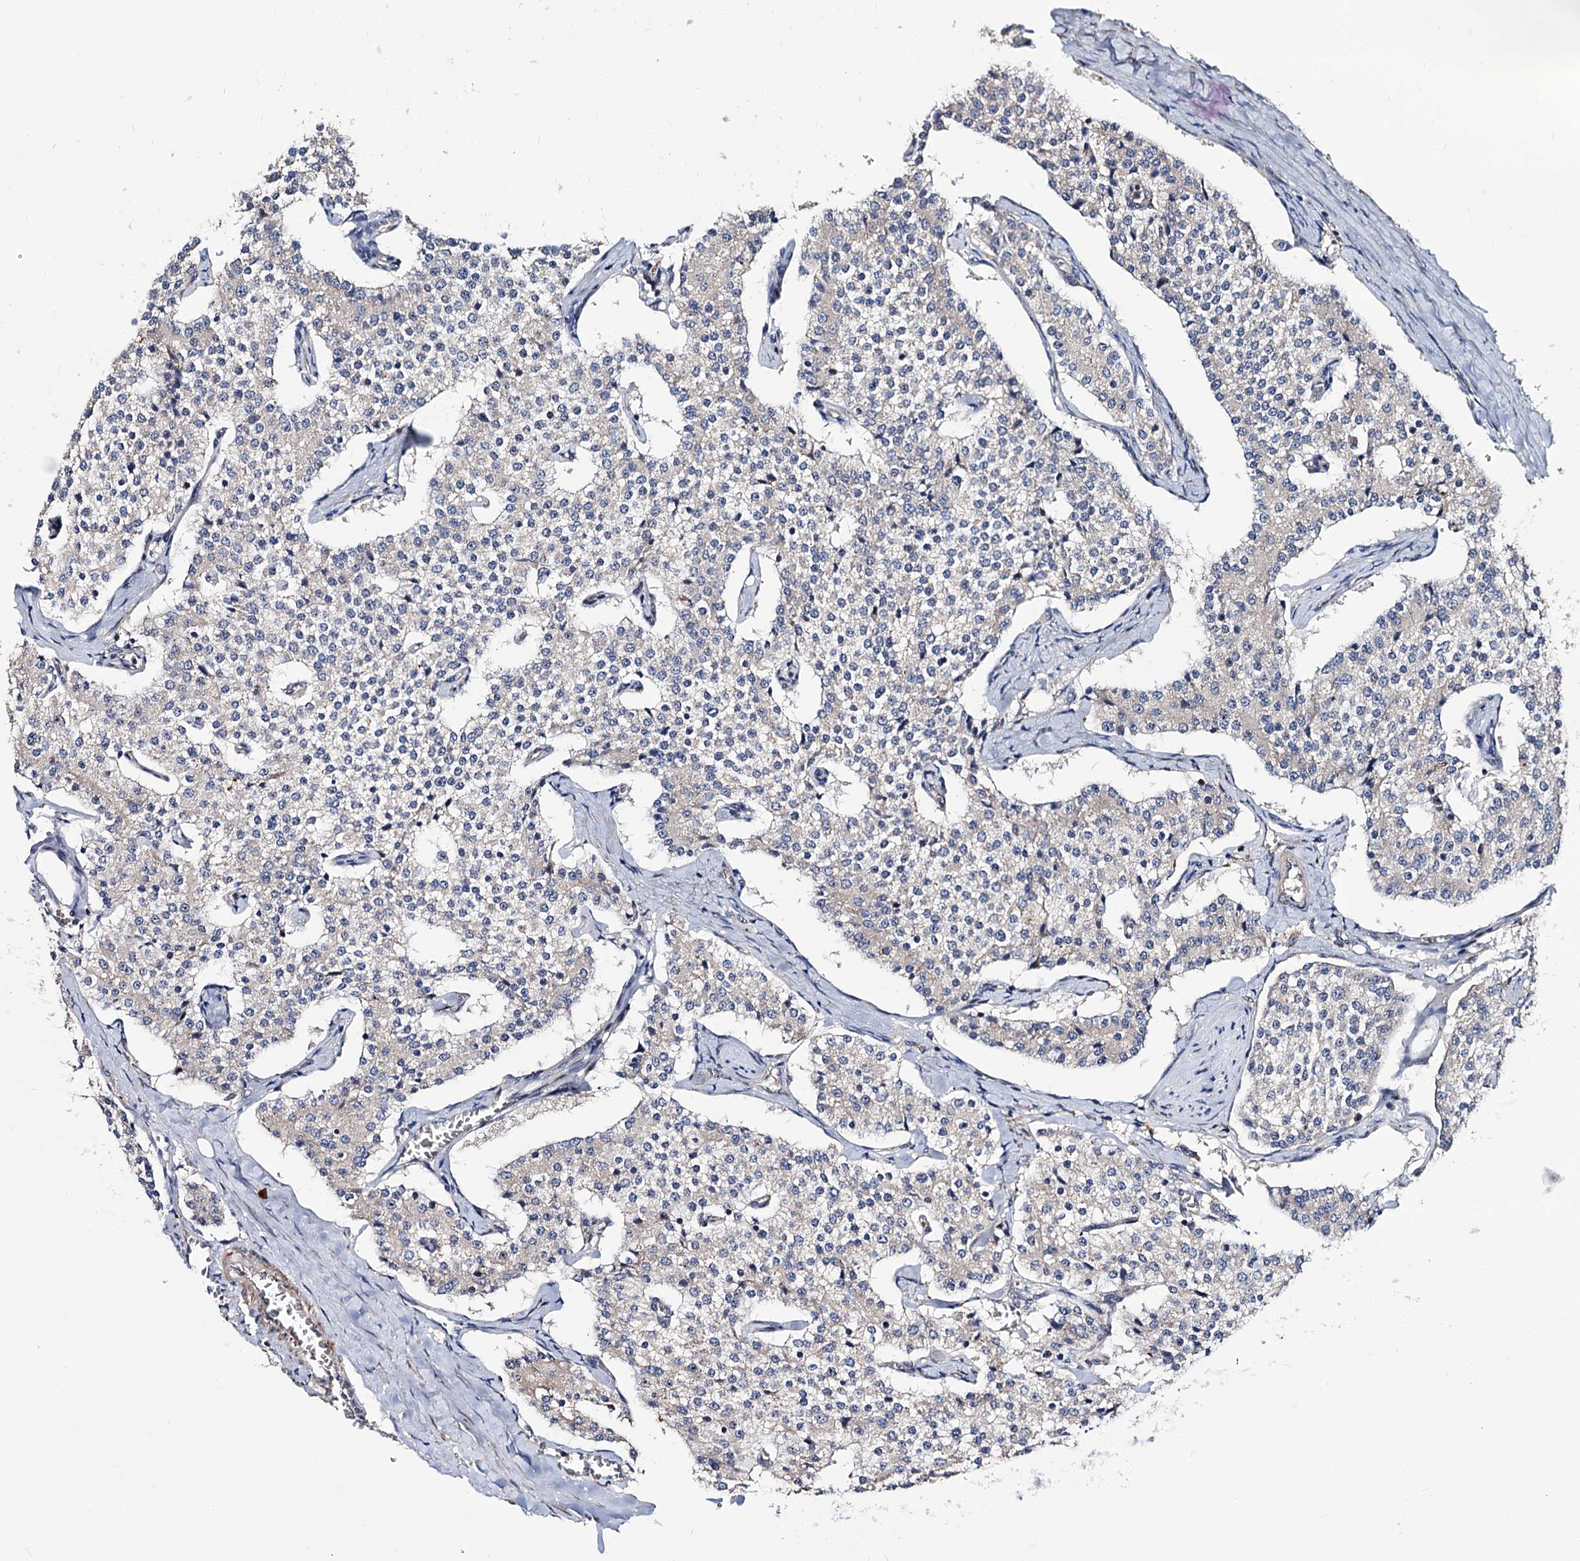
{"staining": {"intensity": "negative", "quantity": "none", "location": "none"}, "tissue": "carcinoid", "cell_type": "Tumor cells", "image_type": "cancer", "snomed": [{"axis": "morphology", "description": "Carcinoid, malignant, NOS"}, {"axis": "topography", "description": "Colon"}], "caption": "High magnification brightfield microscopy of carcinoid stained with DAB (3,3'-diaminobenzidine) (brown) and counterstained with hematoxylin (blue): tumor cells show no significant staining.", "gene": "FERMT2", "patient": {"sex": "female", "age": 52}}